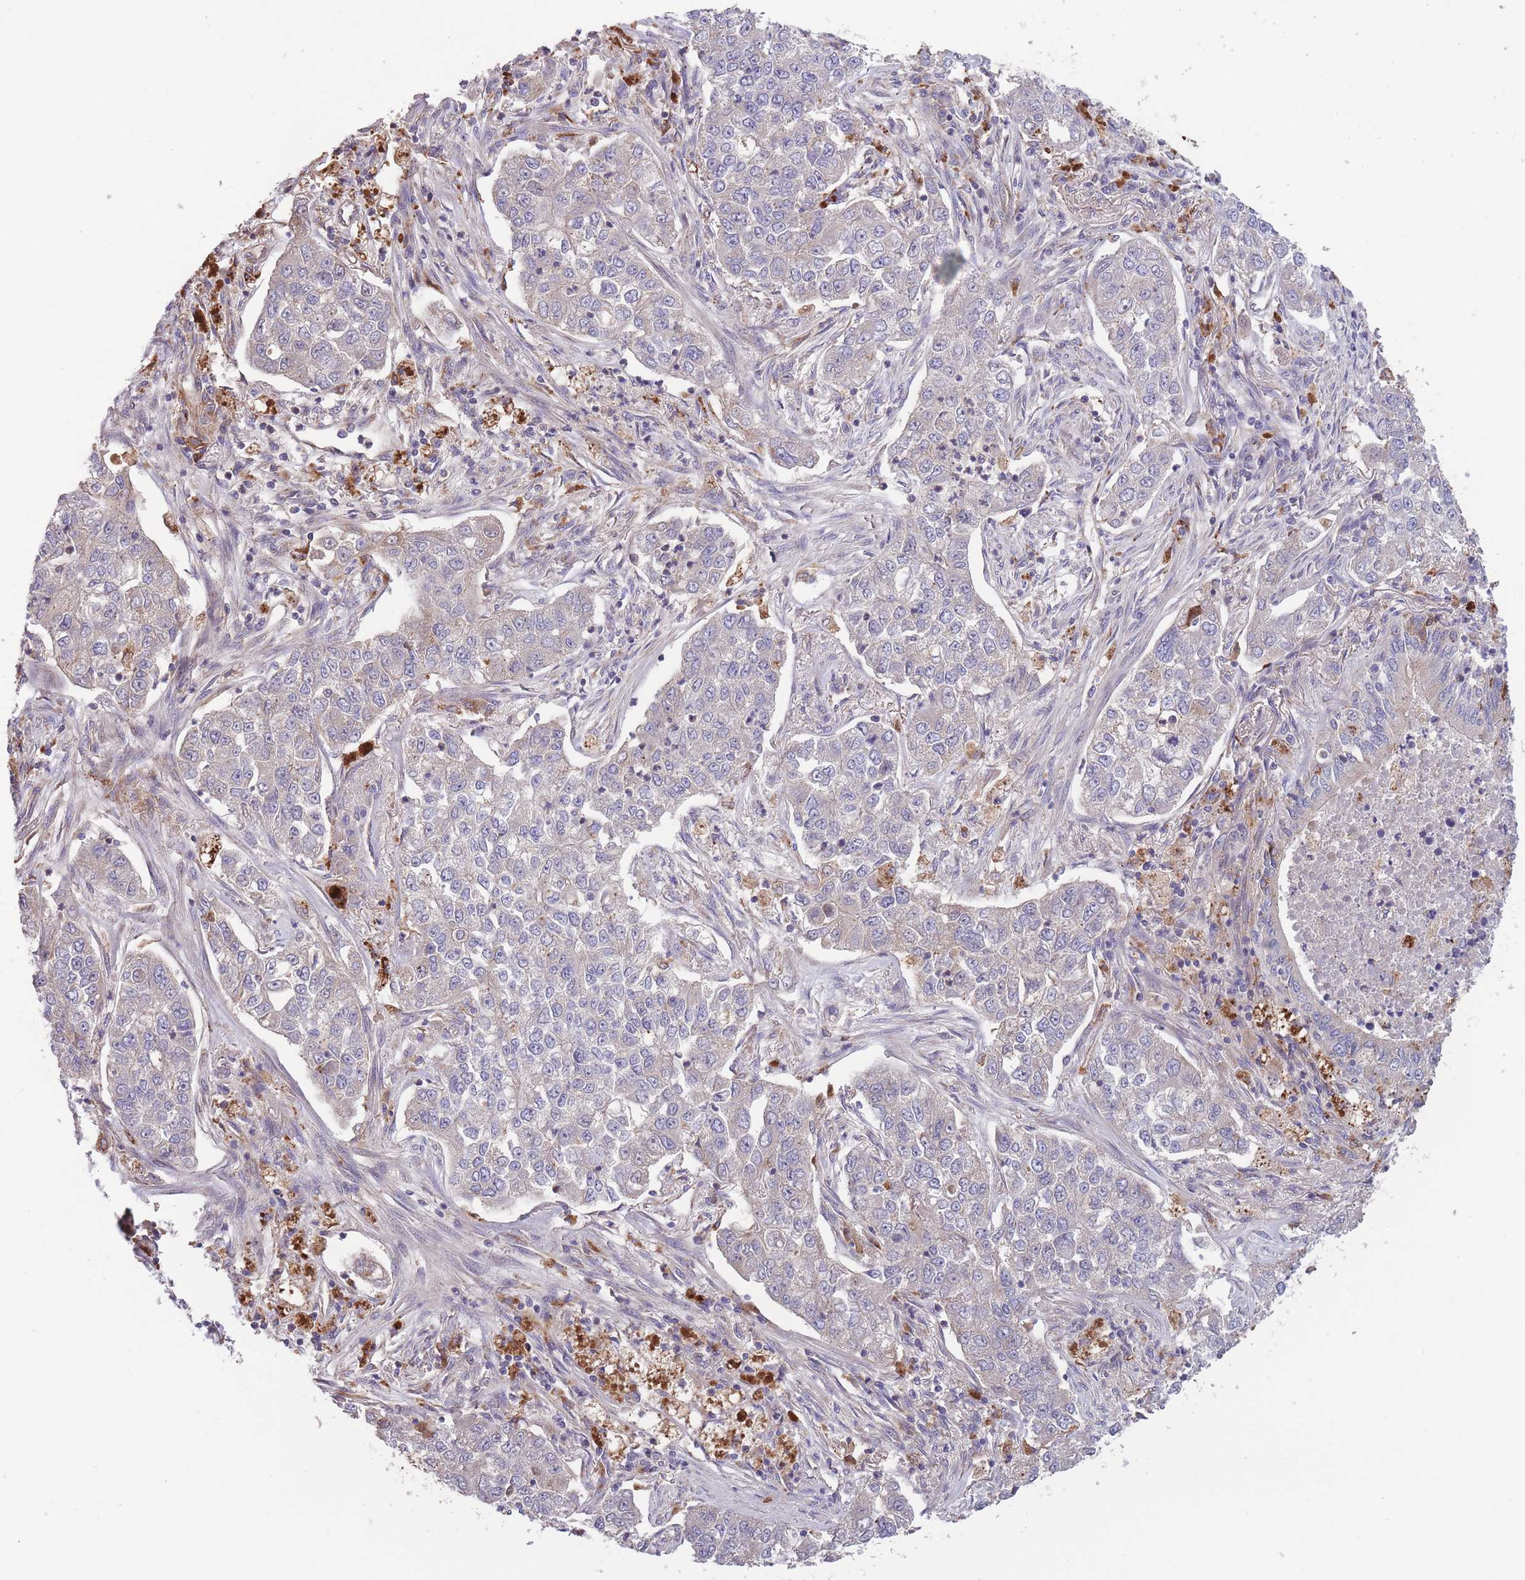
{"staining": {"intensity": "negative", "quantity": "none", "location": "none"}, "tissue": "lung cancer", "cell_type": "Tumor cells", "image_type": "cancer", "snomed": [{"axis": "morphology", "description": "Squamous cell carcinoma, NOS"}, {"axis": "topography", "description": "Lung"}], "caption": "Tumor cells show no significant protein expression in lung cancer.", "gene": "ITPKC", "patient": {"sex": "male", "age": 74}}